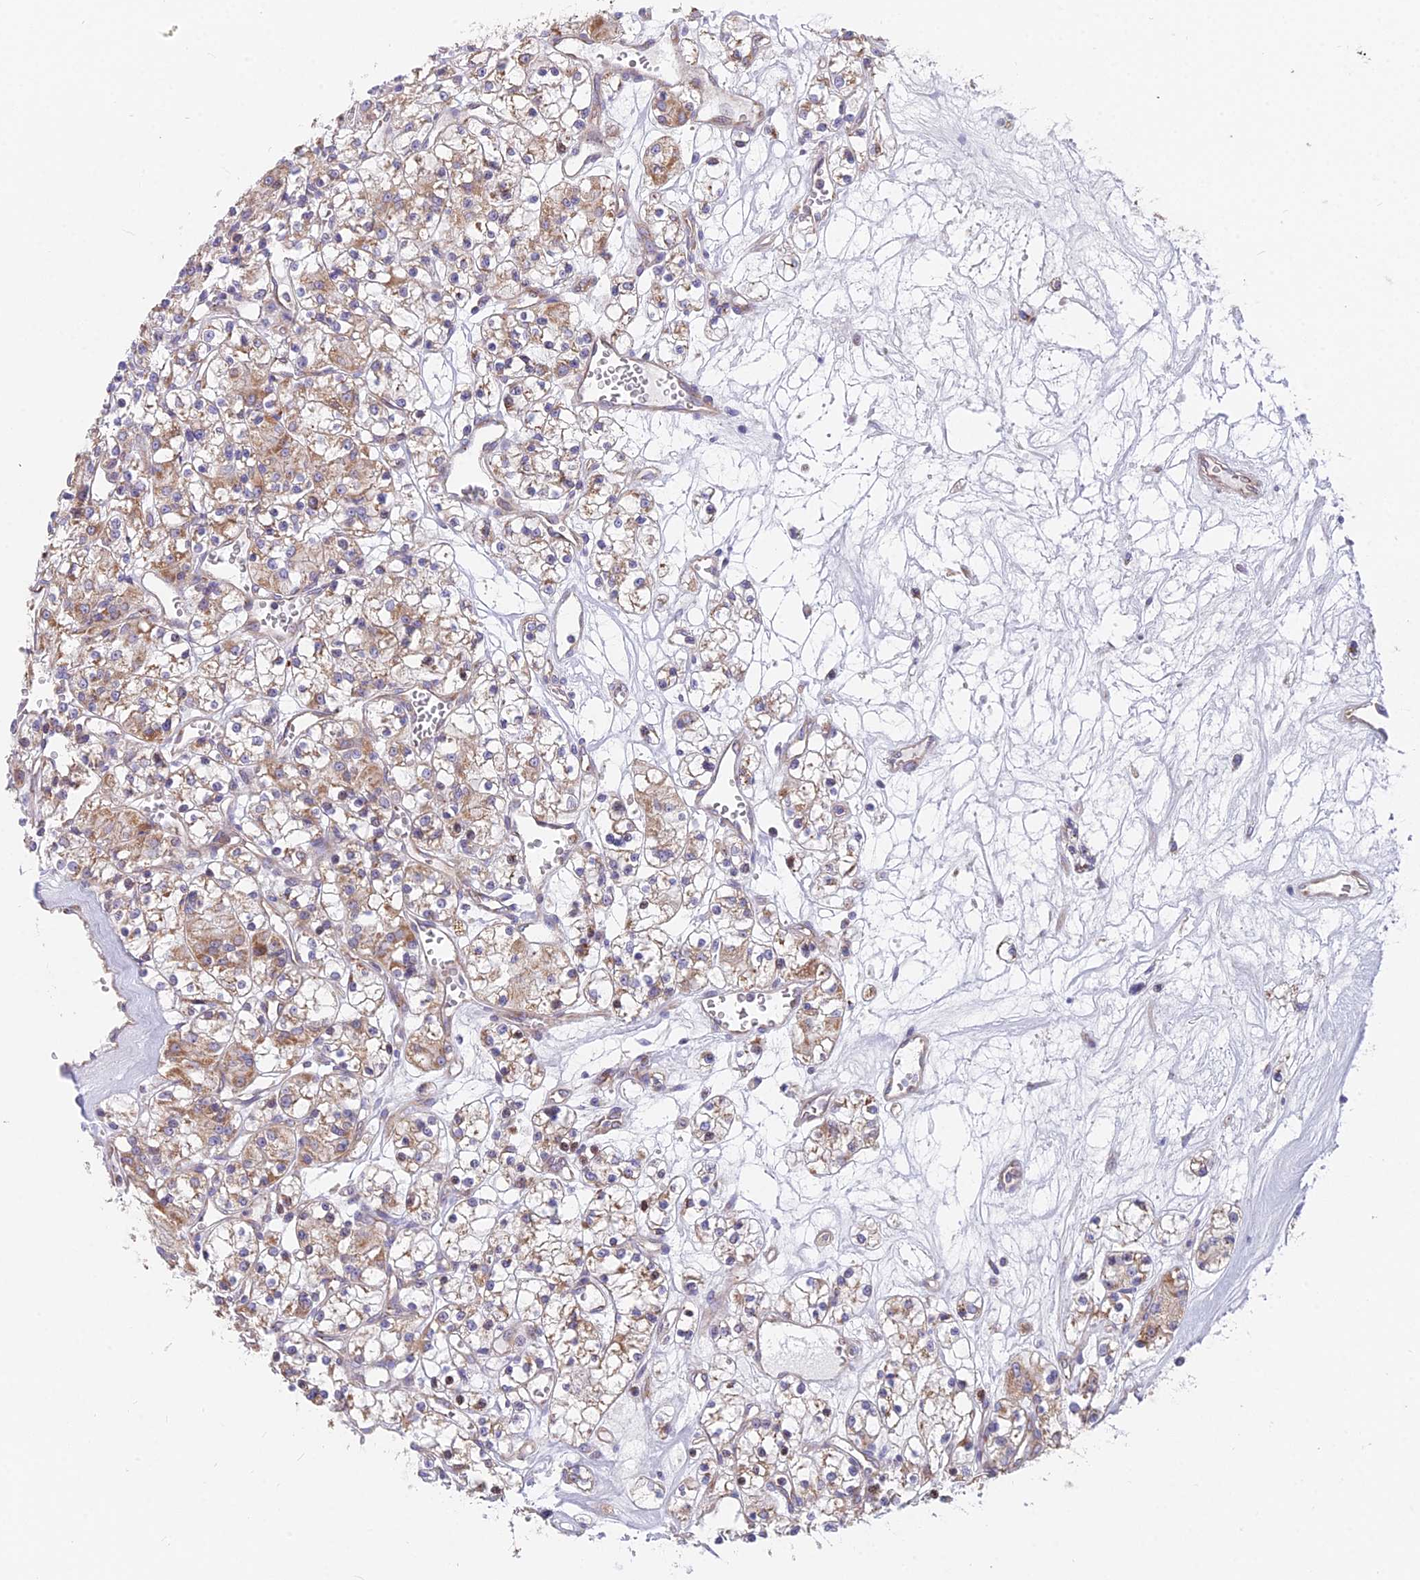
{"staining": {"intensity": "moderate", "quantity": "25%-75%", "location": "cytoplasmic/membranous"}, "tissue": "renal cancer", "cell_type": "Tumor cells", "image_type": "cancer", "snomed": [{"axis": "morphology", "description": "Adenocarcinoma, NOS"}, {"axis": "topography", "description": "Kidney"}], "caption": "Brown immunohistochemical staining in human renal adenocarcinoma displays moderate cytoplasmic/membranous staining in about 25%-75% of tumor cells.", "gene": "TBC1D20", "patient": {"sex": "female", "age": 59}}